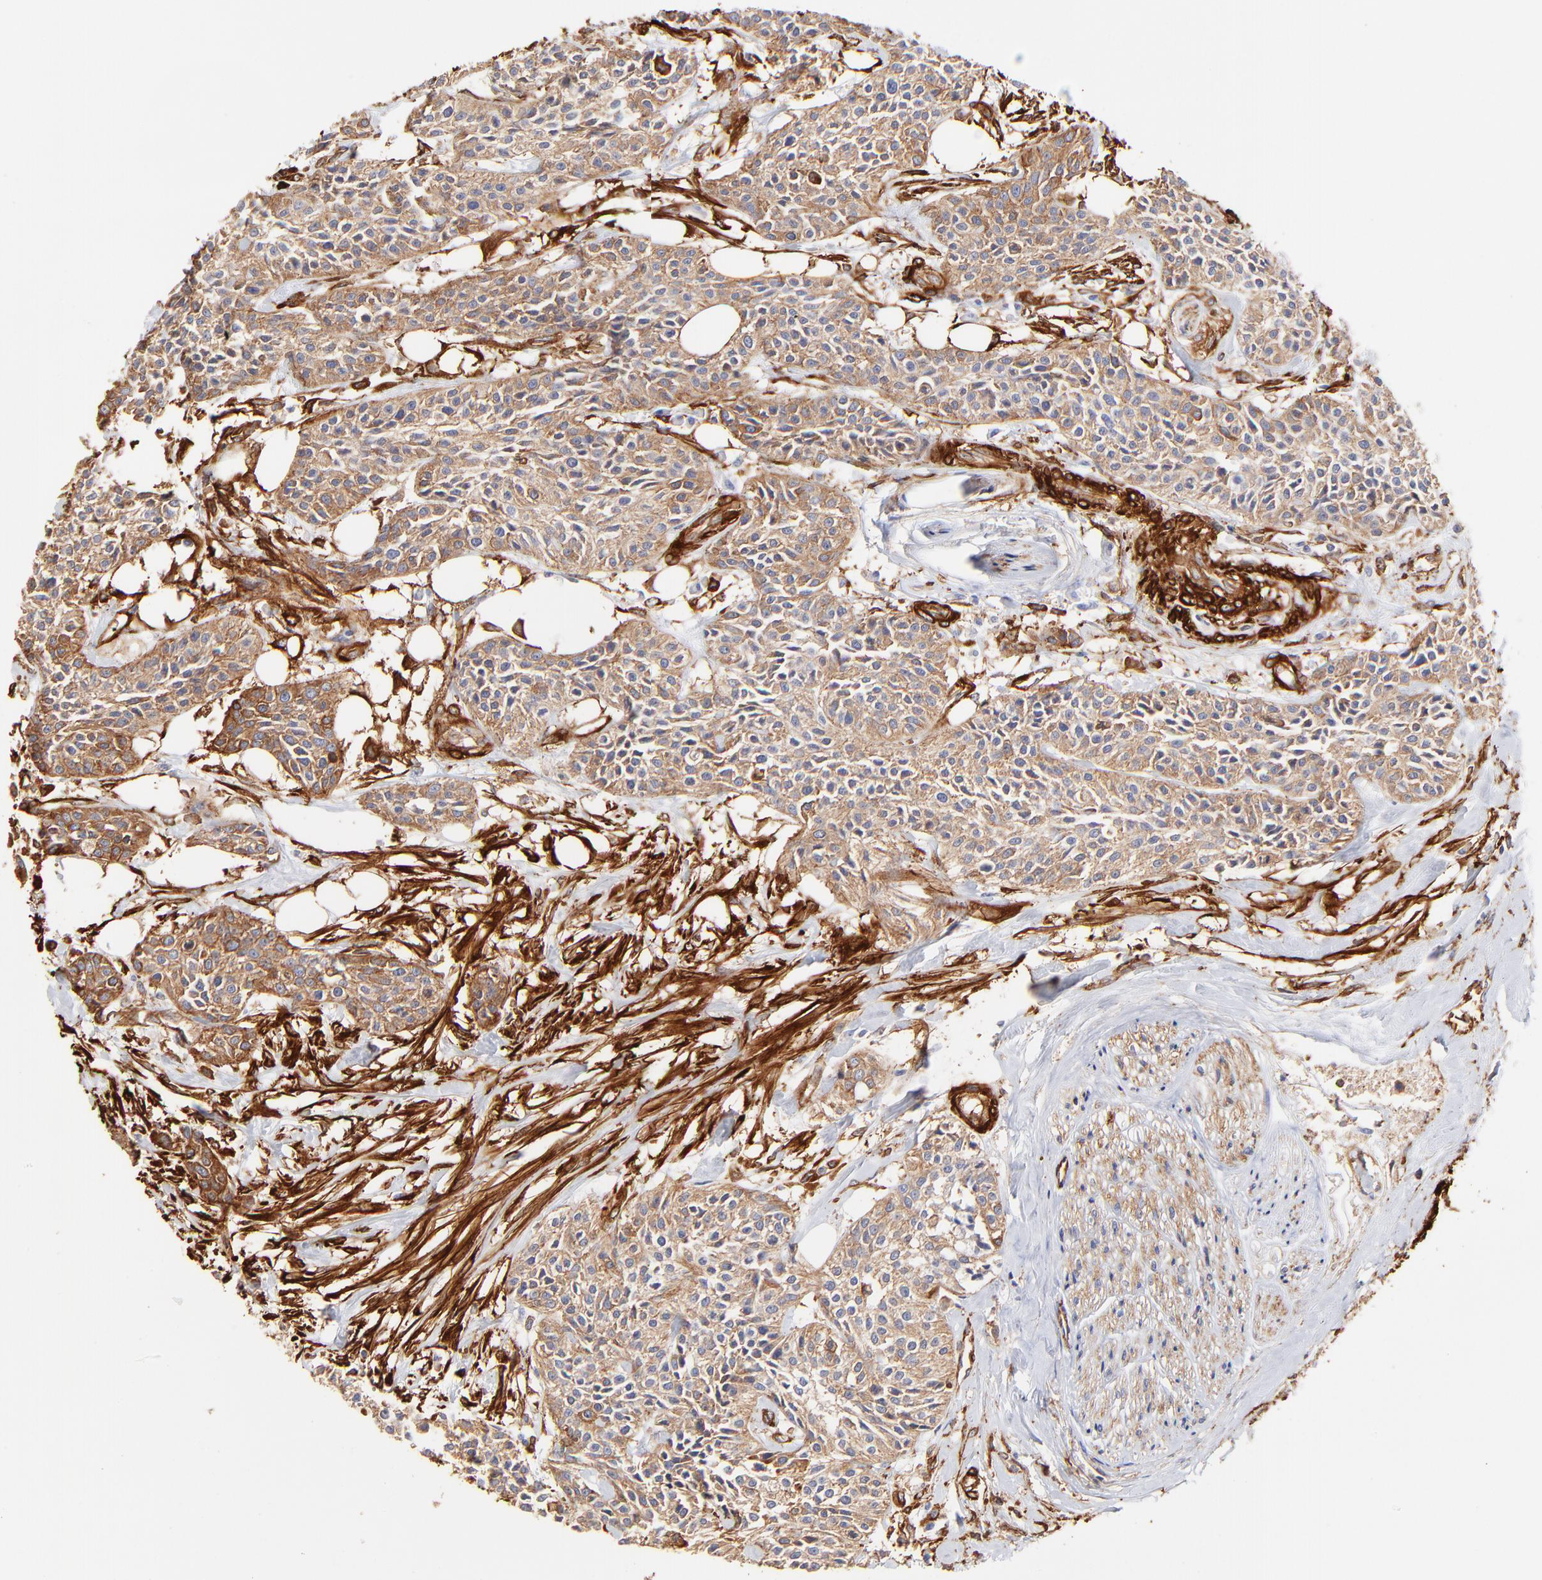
{"staining": {"intensity": "moderate", "quantity": ">75%", "location": "cytoplasmic/membranous"}, "tissue": "urothelial cancer", "cell_type": "Tumor cells", "image_type": "cancer", "snomed": [{"axis": "morphology", "description": "Urothelial carcinoma, High grade"}, {"axis": "topography", "description": "Urinary bladder"}], "caption": "Moderate cytoplasmic/membranous expression for a protein is appreciated in approximately >75% of tumor cells of urothelial carcinoma (high-grade) using IHC.", "gene": "FLNA", "patient": {"sex": "male", "age": 56}}